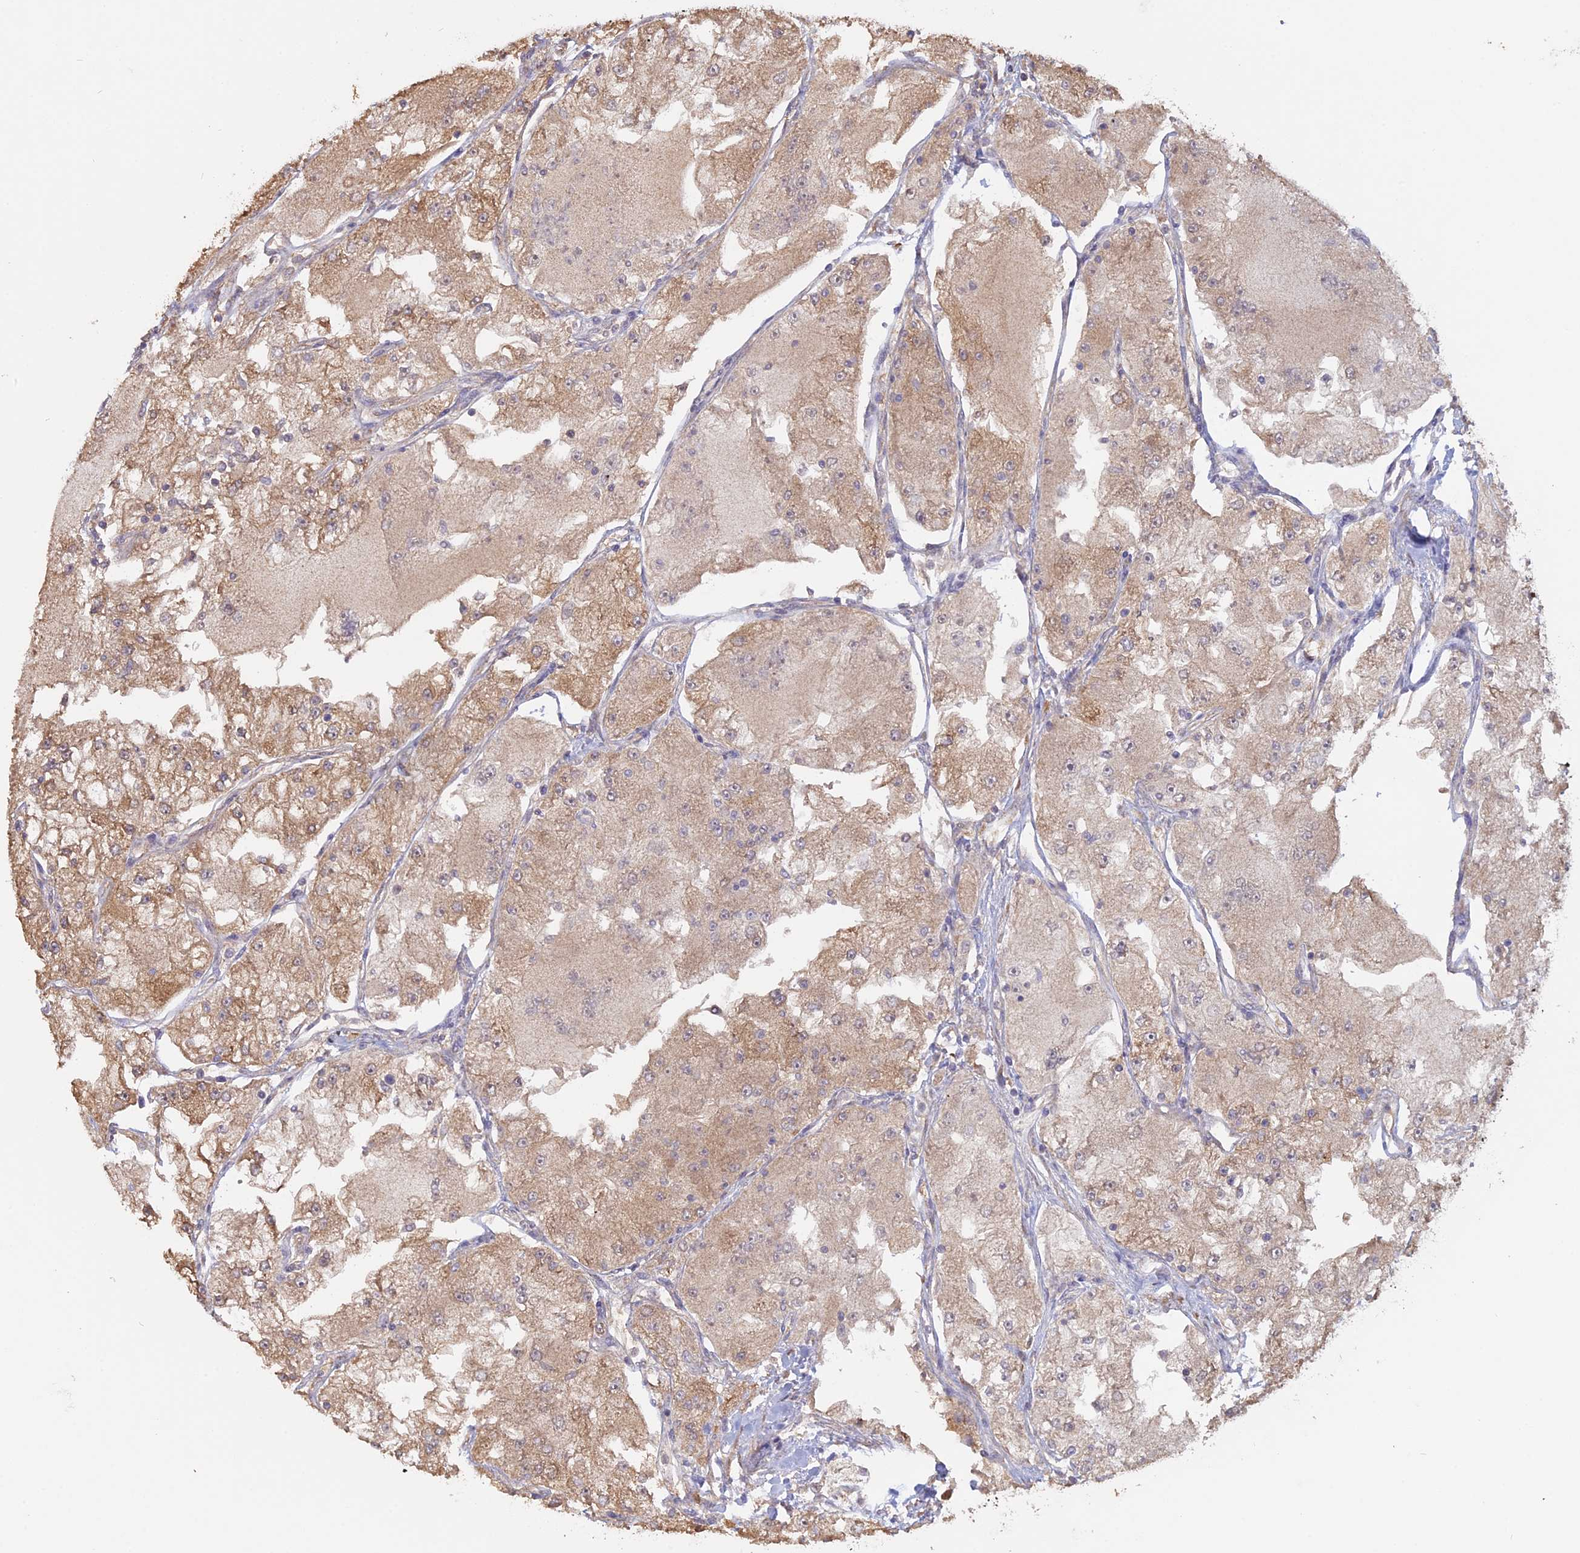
{"staining": {"intensity": "weak", "quantity": ">75%", "location": "cytoplasmic/membranous"}, "tissue": "renal cancer", "cell_type": "Tumor cells", "image_type": "cancer", "snomed": [{"axis": "morphology", "description": "Adenocarcinoma, NOS"}, {"axis": "topography", "description": "Kidney"}], "caption": "Weak cytoplasmic/membranous staining for a protein is appreciated in about >75% of tumor cells of renal adenocarcinoma using IHC.", "gene": "PPIC", "patient": {"sex": "female", "age": 72}}